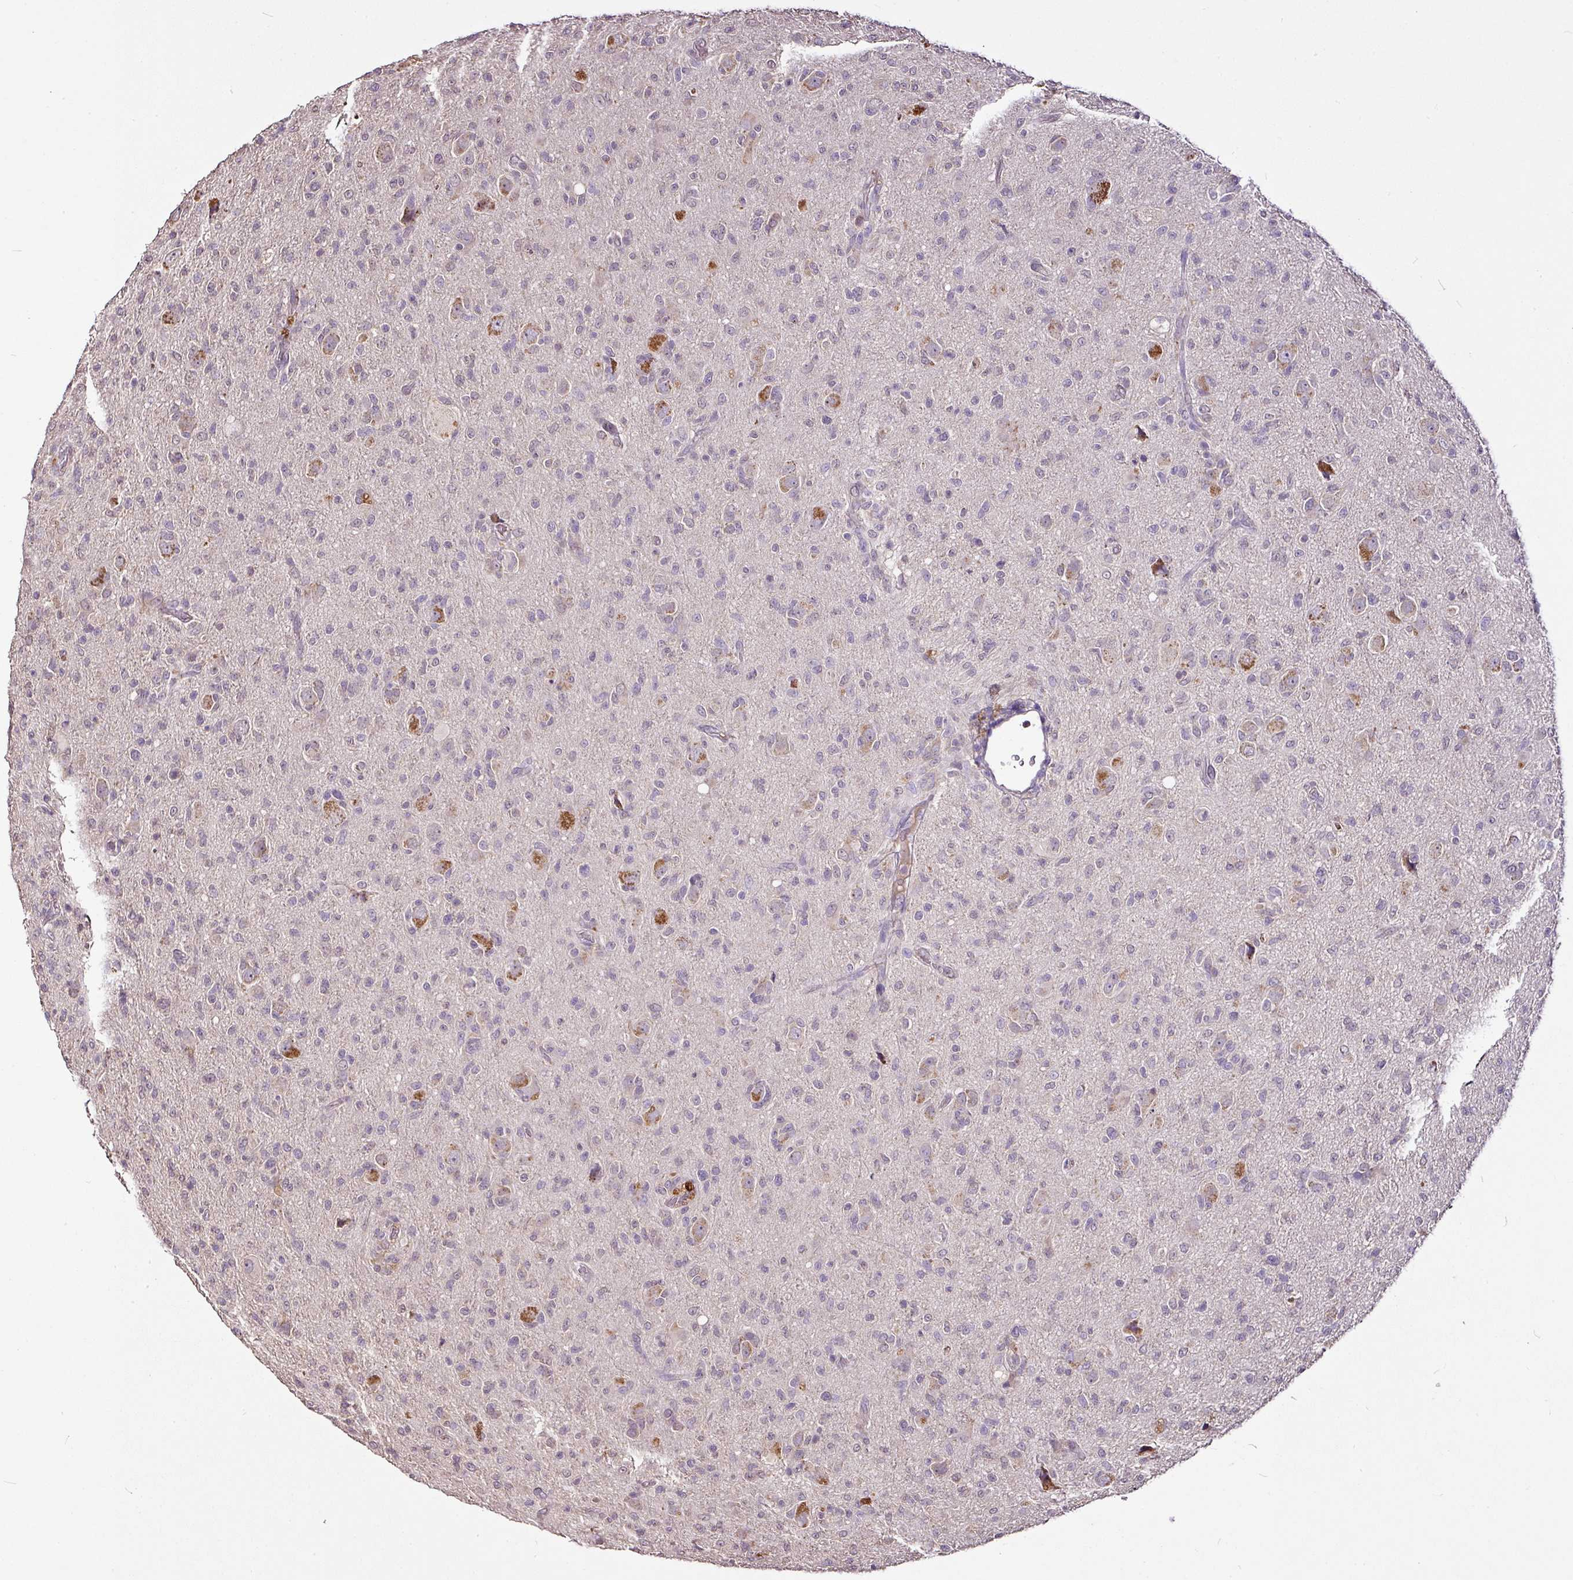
{"staining": {"intensity": "negative", "quantity": "none", "location": "none"}, "tissue": "glioma", "cell_type": "Tumor cells", "image_type": "cancer", "snomed": [{"axis": "morphology", "description": "Glioma, malignant, High grade"}, {"axis": "topography", "description": "Brain"}], "caption": "The micrograph reveals no staining of tumor cells in glioma.", "gene": "RPL38", "patient": {"sex": "female", "age": 57}}